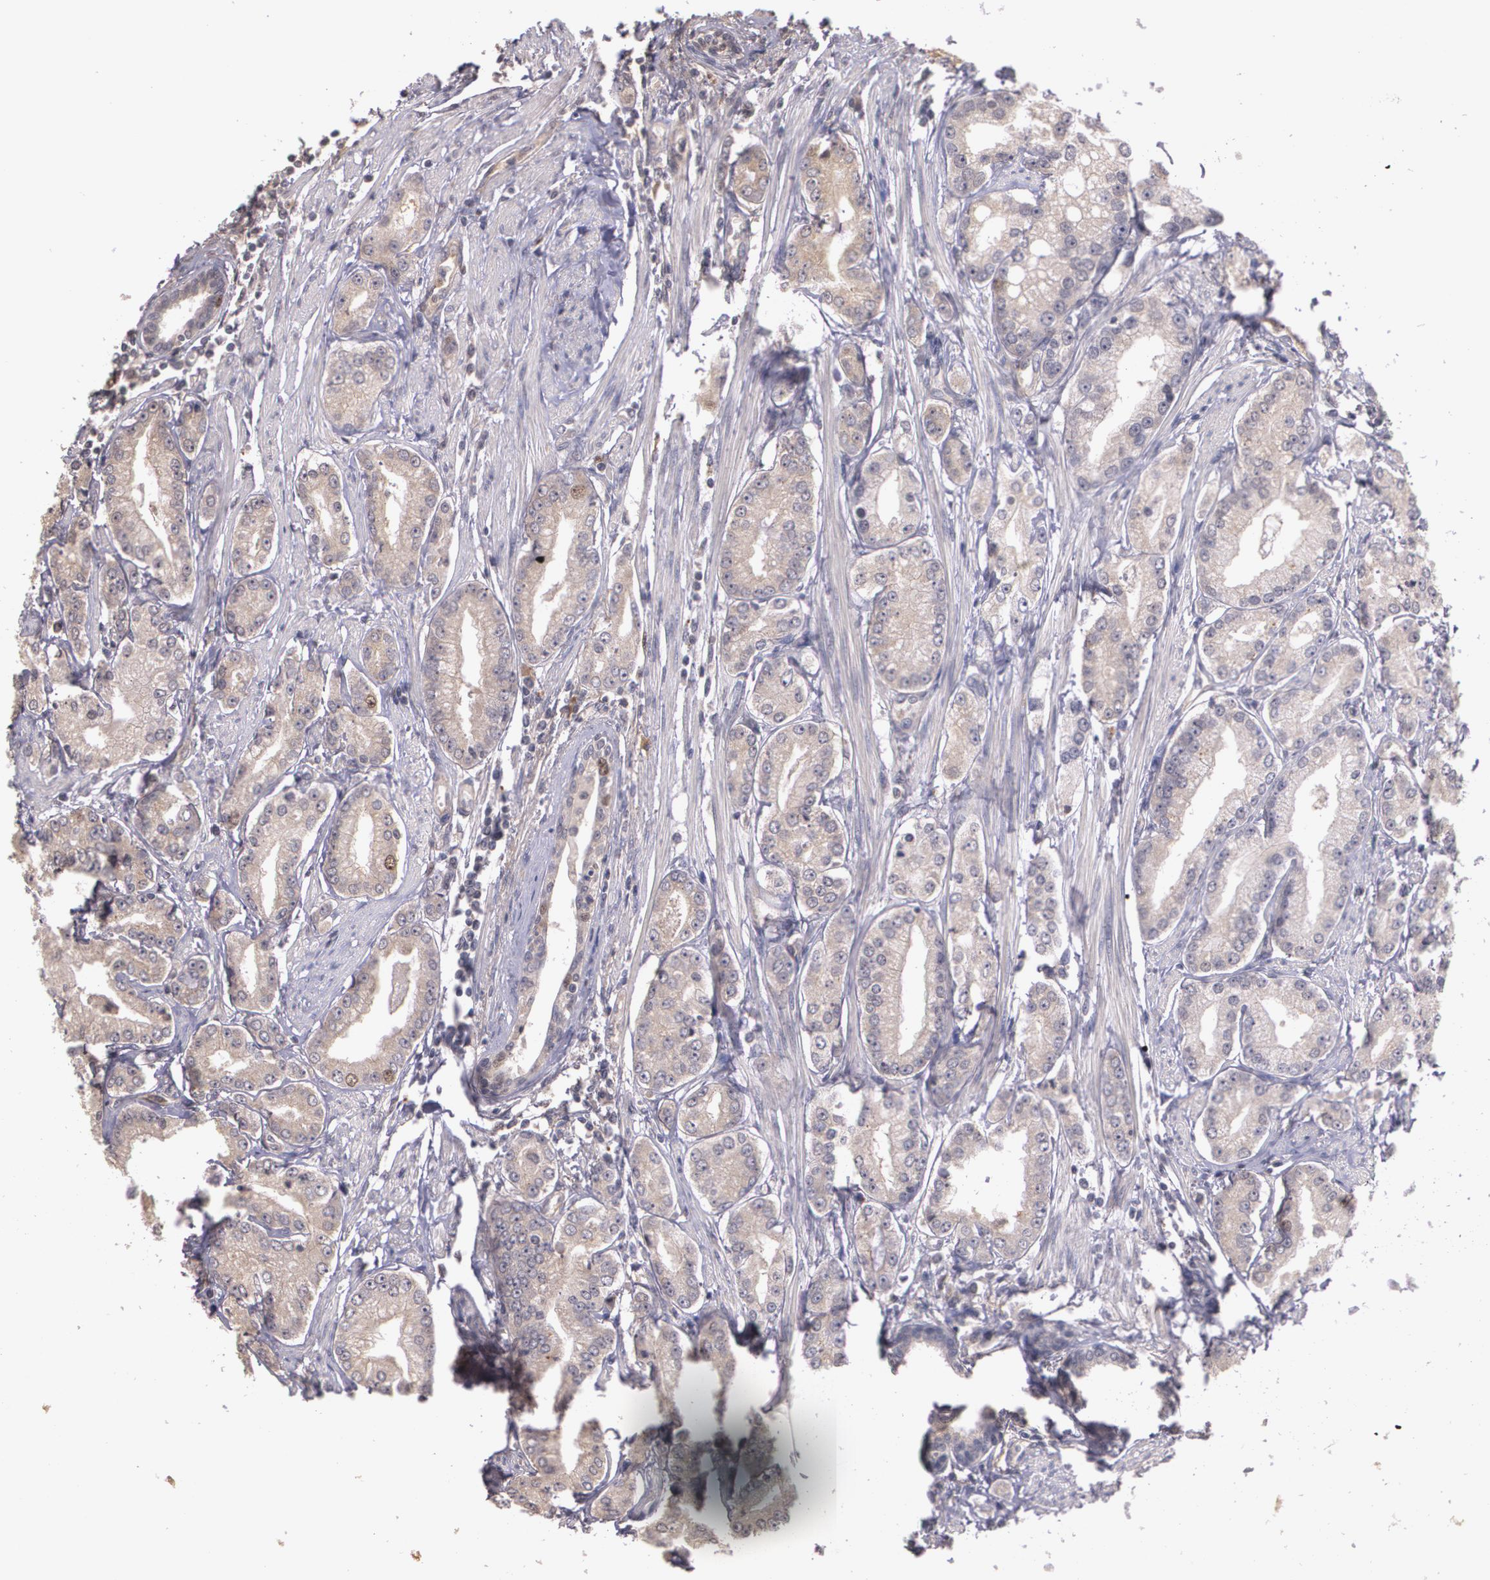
{"staining": {"intensity": "weak", "quantity": ">75%", "location": "cytoplasmic/membranous"}, "tissue": "prostate cancer", "cell_type": "Tumor cells", "image_type": "cancer", "snomed": [{"axis": "morphology", "description": "Adenocarcinoma, Medium grade"}, {"axis": "topography", "description": "Prostate"}], "caption": "High-magnification brightfield microscopy of prostate cancer (adenocarcinoma (medium-grade)) stained with DAB (brown) and counterstained with hematoxylin (blue). tumor cells exhibit weak cytoplasmic/membranous staining is appreciated in about>75% of cells.", "gene": "BRCA1", "patient": {"sex": "male", "age": 72}}